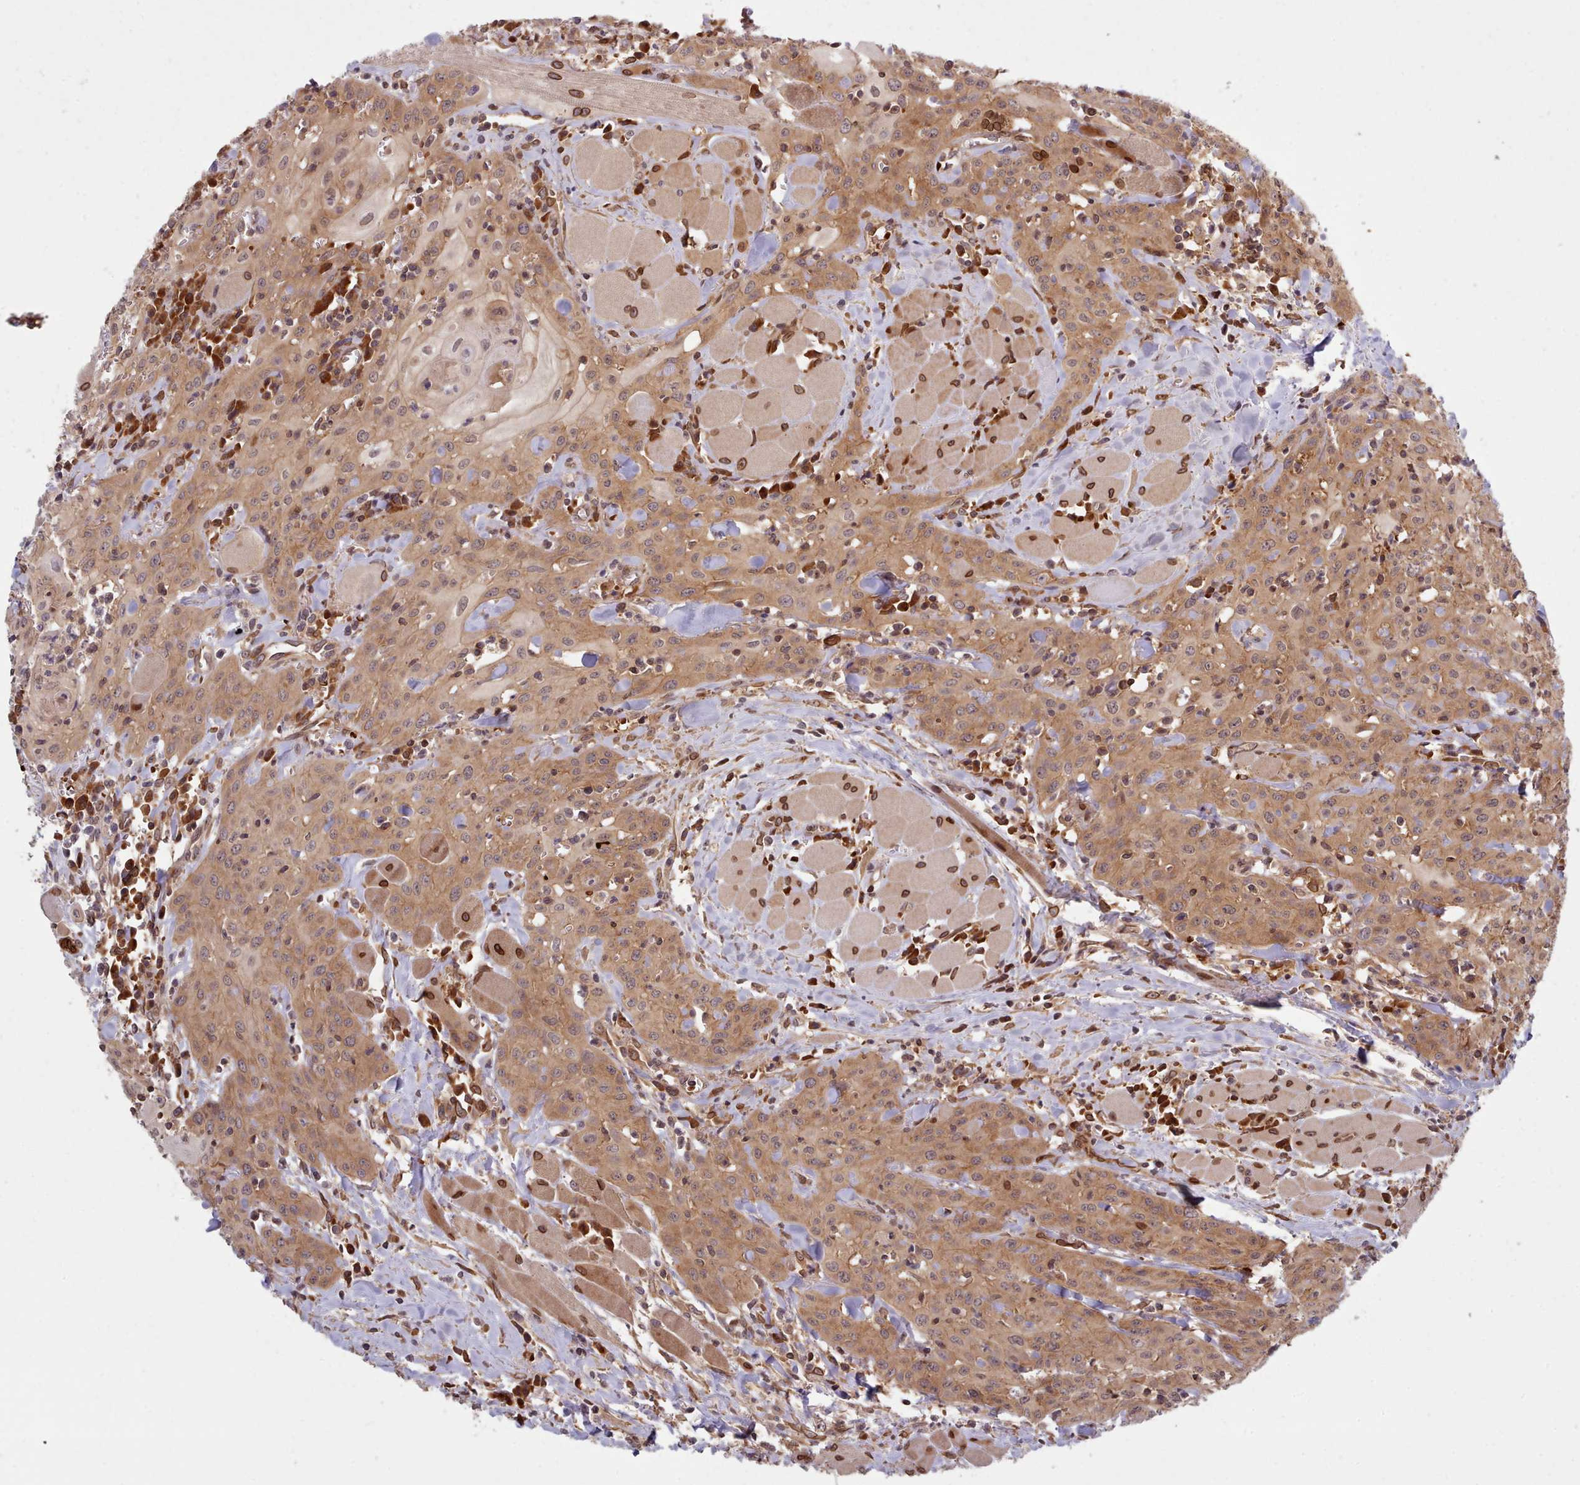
{"staining": {"intensity": "moderate", "quantity": ">75%", "location": "cytoplasmic/membranous"}, "tissue": "head and neck cancer", "cell_type": "Tumor cells", "image_type": "cancer", "snomed": [{"axis": "morphology", "description": "Squamous cell carcinoma, NOS"}, {"axis": "topography", "description": "Oral tissue"}, {"axis": "topography", "description": "Head-Neck"}], "caption": "A histopathology image showing moderate cytoplasmic/membranous expression in approximately >75% of tumor cells in head and neck cancer, as visualized by brown immunohistochemical staining.", "gene": "UBE2G1", "patient": {"sex": "female", "age": 70}}